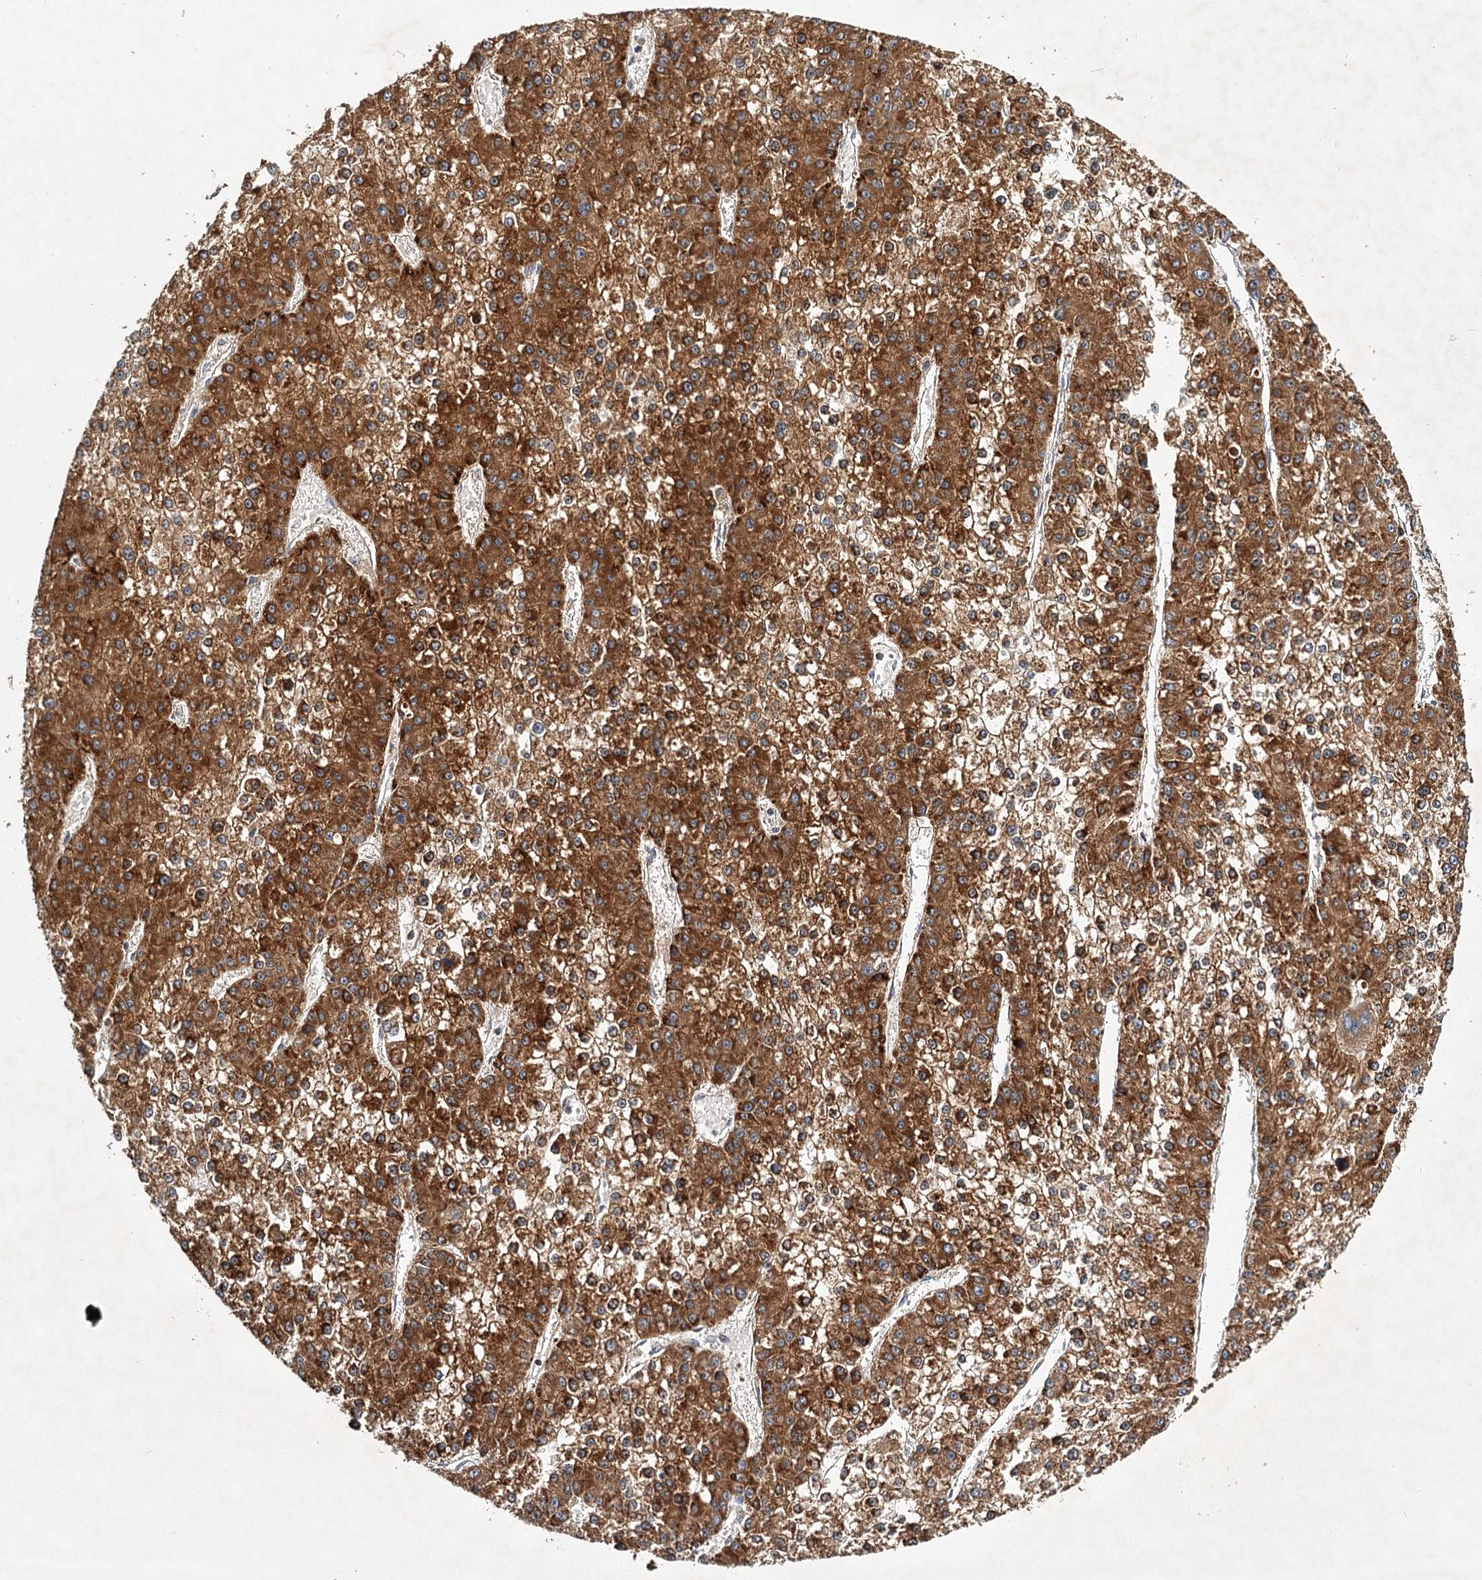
{"staining": {"intensity": "strong", "quantity": ">75%", "location": "cytoplasmic/membranous"}, "tissue": "liver cancer", "cell_type": "Tumor cells", "image_type": "cancer", "snomed": [{"axis": "morphology", "description": "Carcinoma, Hepatocellular, NOS"}, {"axis": "topography", "description": "Liver"}], "caption": "Hepatocellular carcinoma (liver) was stained to show a protein in brown. There is high levels of strong cytoplasmic/membranous expression in about >75% of tumor cells. The staining is performed using DAB brown chromogen to label protein expression. The nuclei are counter-stained blue using hematoxylin.", "gene": "LSS", "patient": {"sex": "female", "age": 73}}